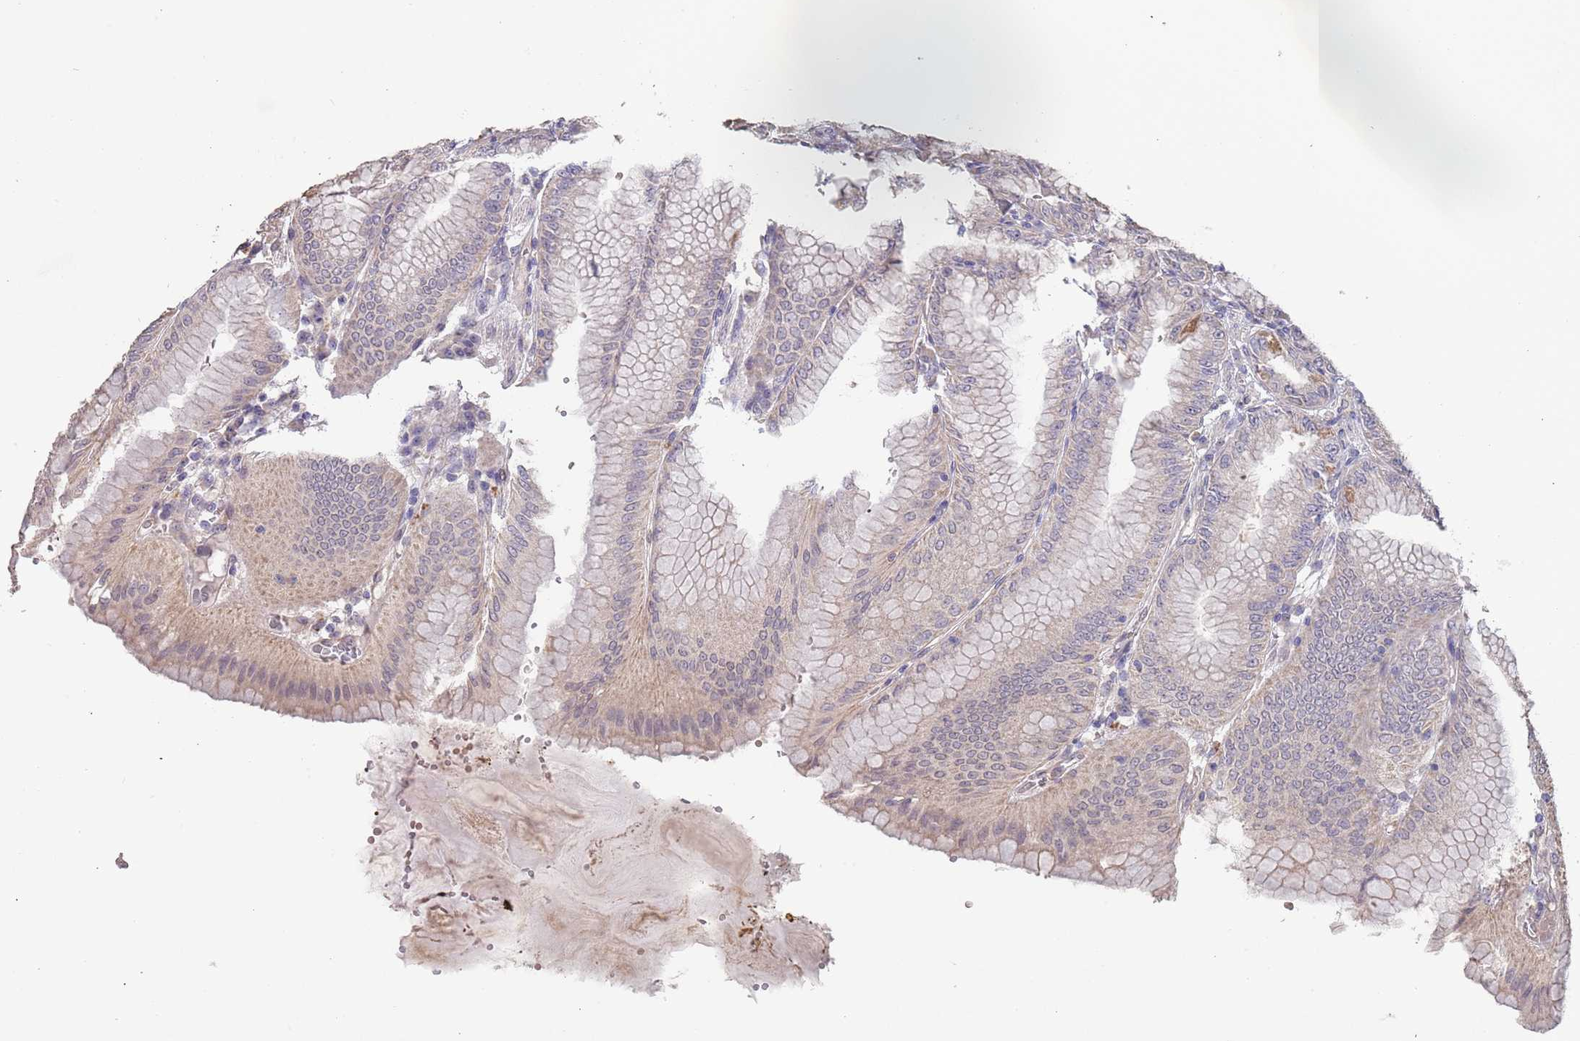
{"staining": {"intensity": "weak", "quantity": "25%-75%", "location": "cytoplasmic/membranous"}, "tissue": "stomach", "cell_type": "Glandular cells", "image_type": "normal", "snomed": [{"axis": "morphology", "description": "Normal tissue, NOS"}, {"axis": "topography", "description": "Stomach, lower"}], "caption": "Benign stomach was stained to show a protein in brown. There is low levels of weak cytoplasmic/membranous positivity in about 25%-75% of glandular cells.", "gene": "TMEM64", "patient": {"sex": "male", "age": 71}}